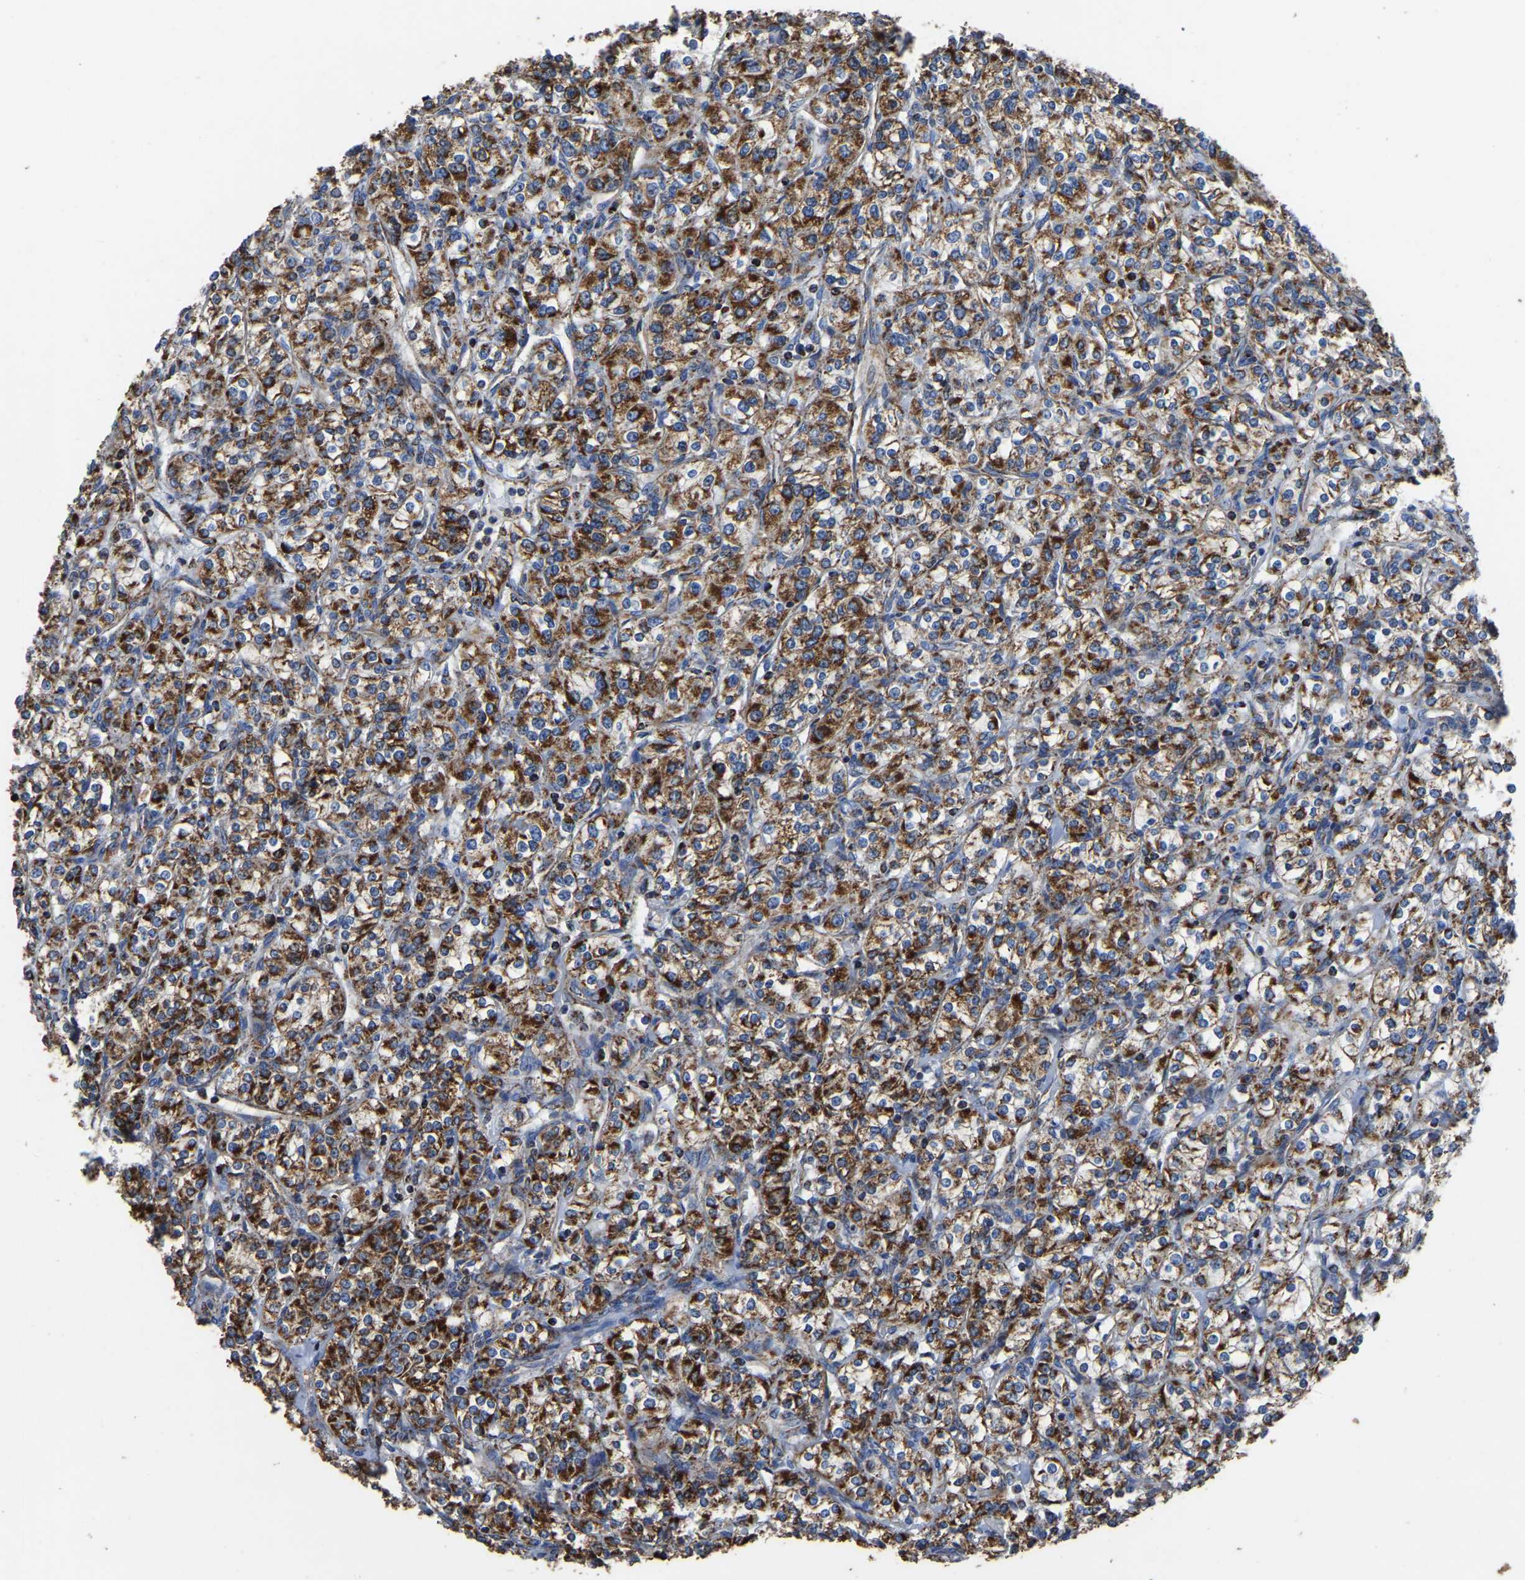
{"staining": {"intensity": "strong", "quantity": ">75%", "location": "cytoplasmic/membranous"}, "tissue": "renal cancer", "cell_type": "Tumor cells", "image_type": "cancer", "snomed": [{"axis": "morphology", "description": "Adenocarcinoma, NOS"}, {"axis": "topography", "description": "Kidney"}], "caption": "Protein expression analysis of human adenocarcinoma (renal) reveals strong cytoplasmic/membranous positivity in approximately >75% of tumor cells.", "gene": "ETFA", "patient": {"sex": "male", "age": 77}}